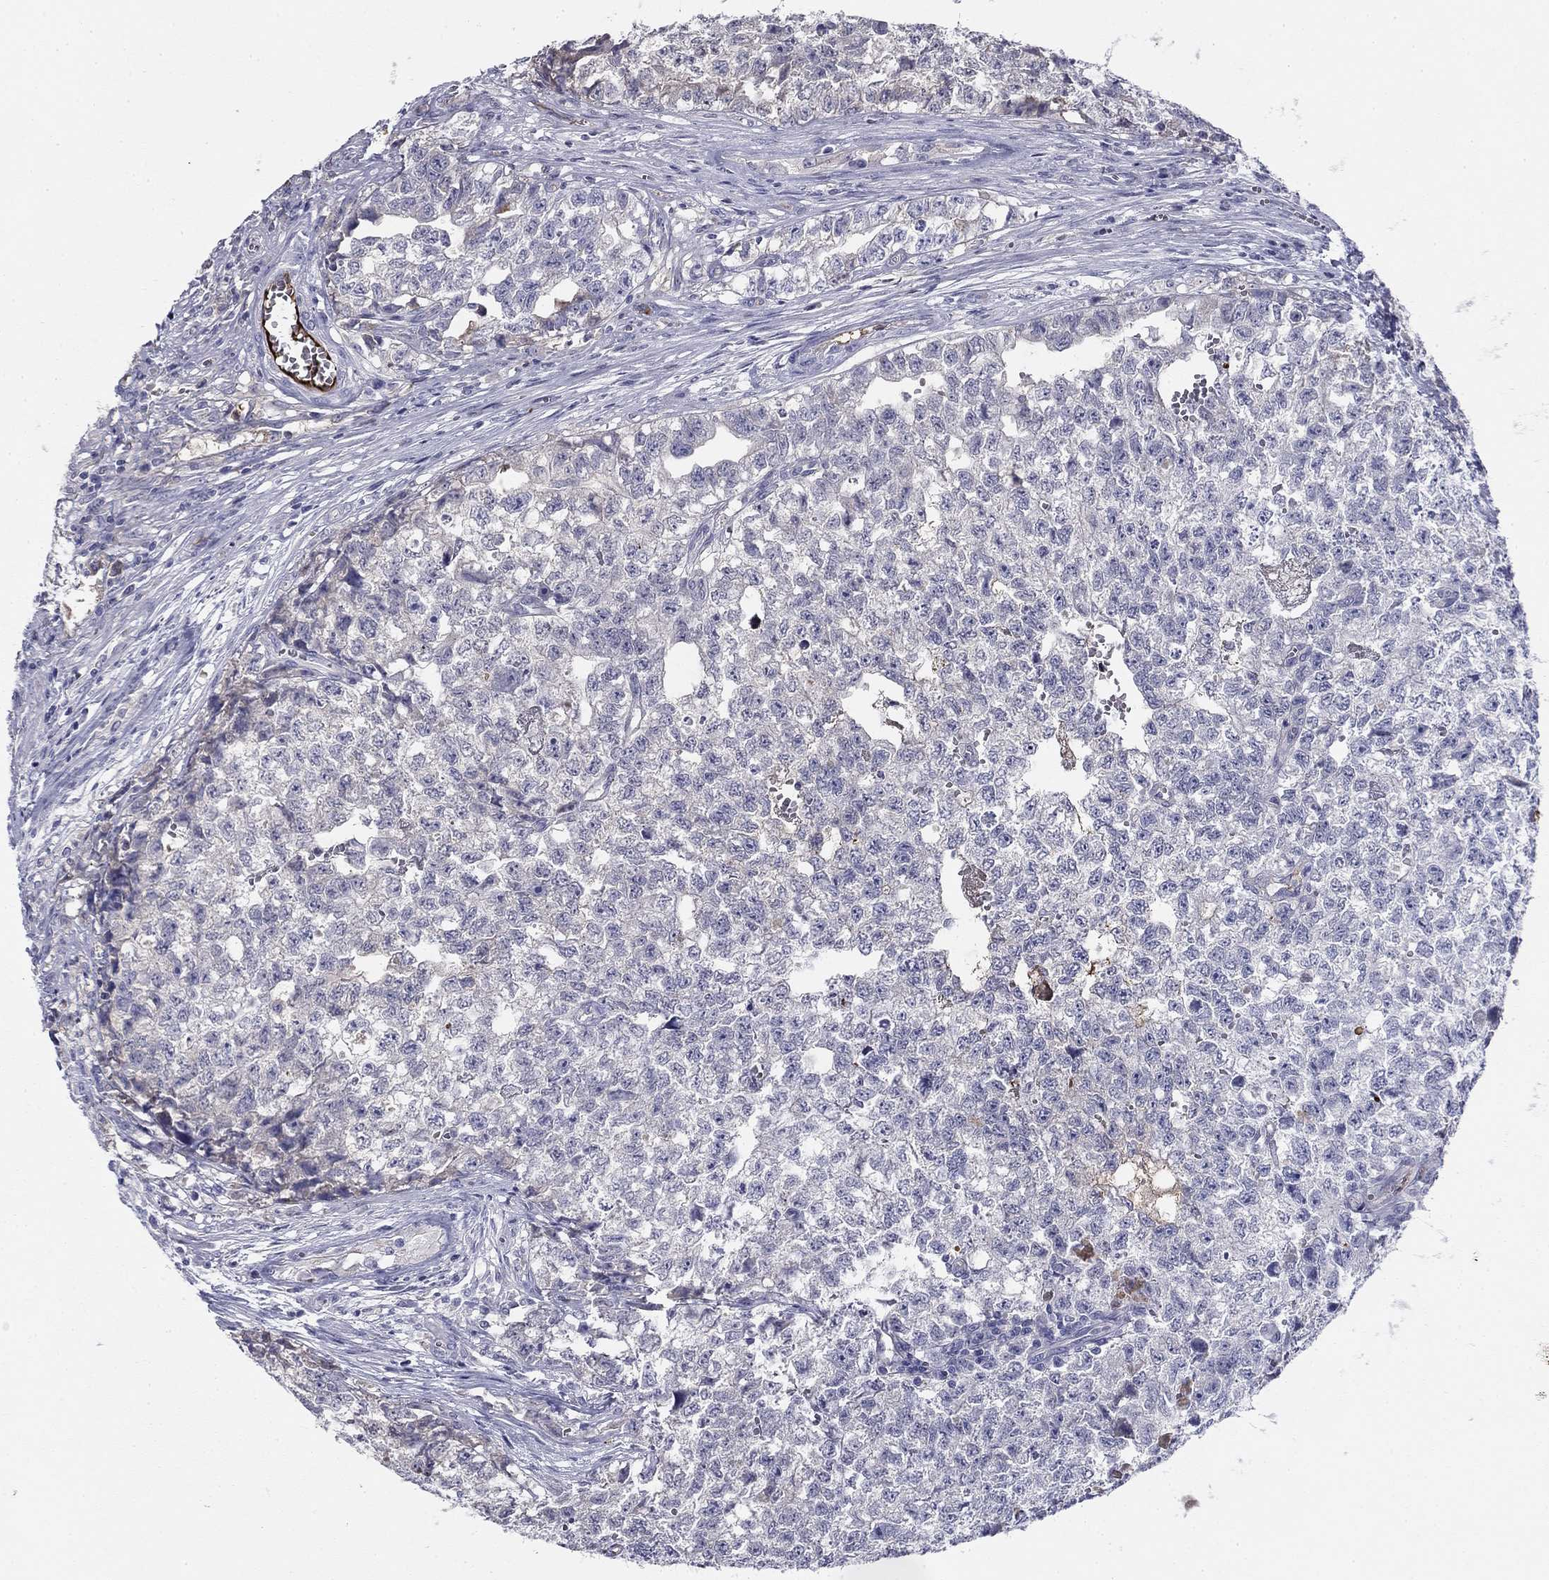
{"staining": {"intensity": "negative", "quantity": "none", "location": "none"}, "tissue": "testis cancer", "cell_type": "Tumor cells", "image_type": "cancer", "snomed": [{"axis": "morphology", "description": "Seminoma, NOS"}, {"axis": "morphology", "description": "Carcinoma, Embryonal, NOS"}, {"axis": "topography", "description": "Testis"}], "caption": "IHC micrograph of testis cancer (seminoma) stained for a protein (brown), which demonstrates no positivity in tumor cells.", "gene": "CPLX4", "patient": {"sex": "male", "age": 22}}